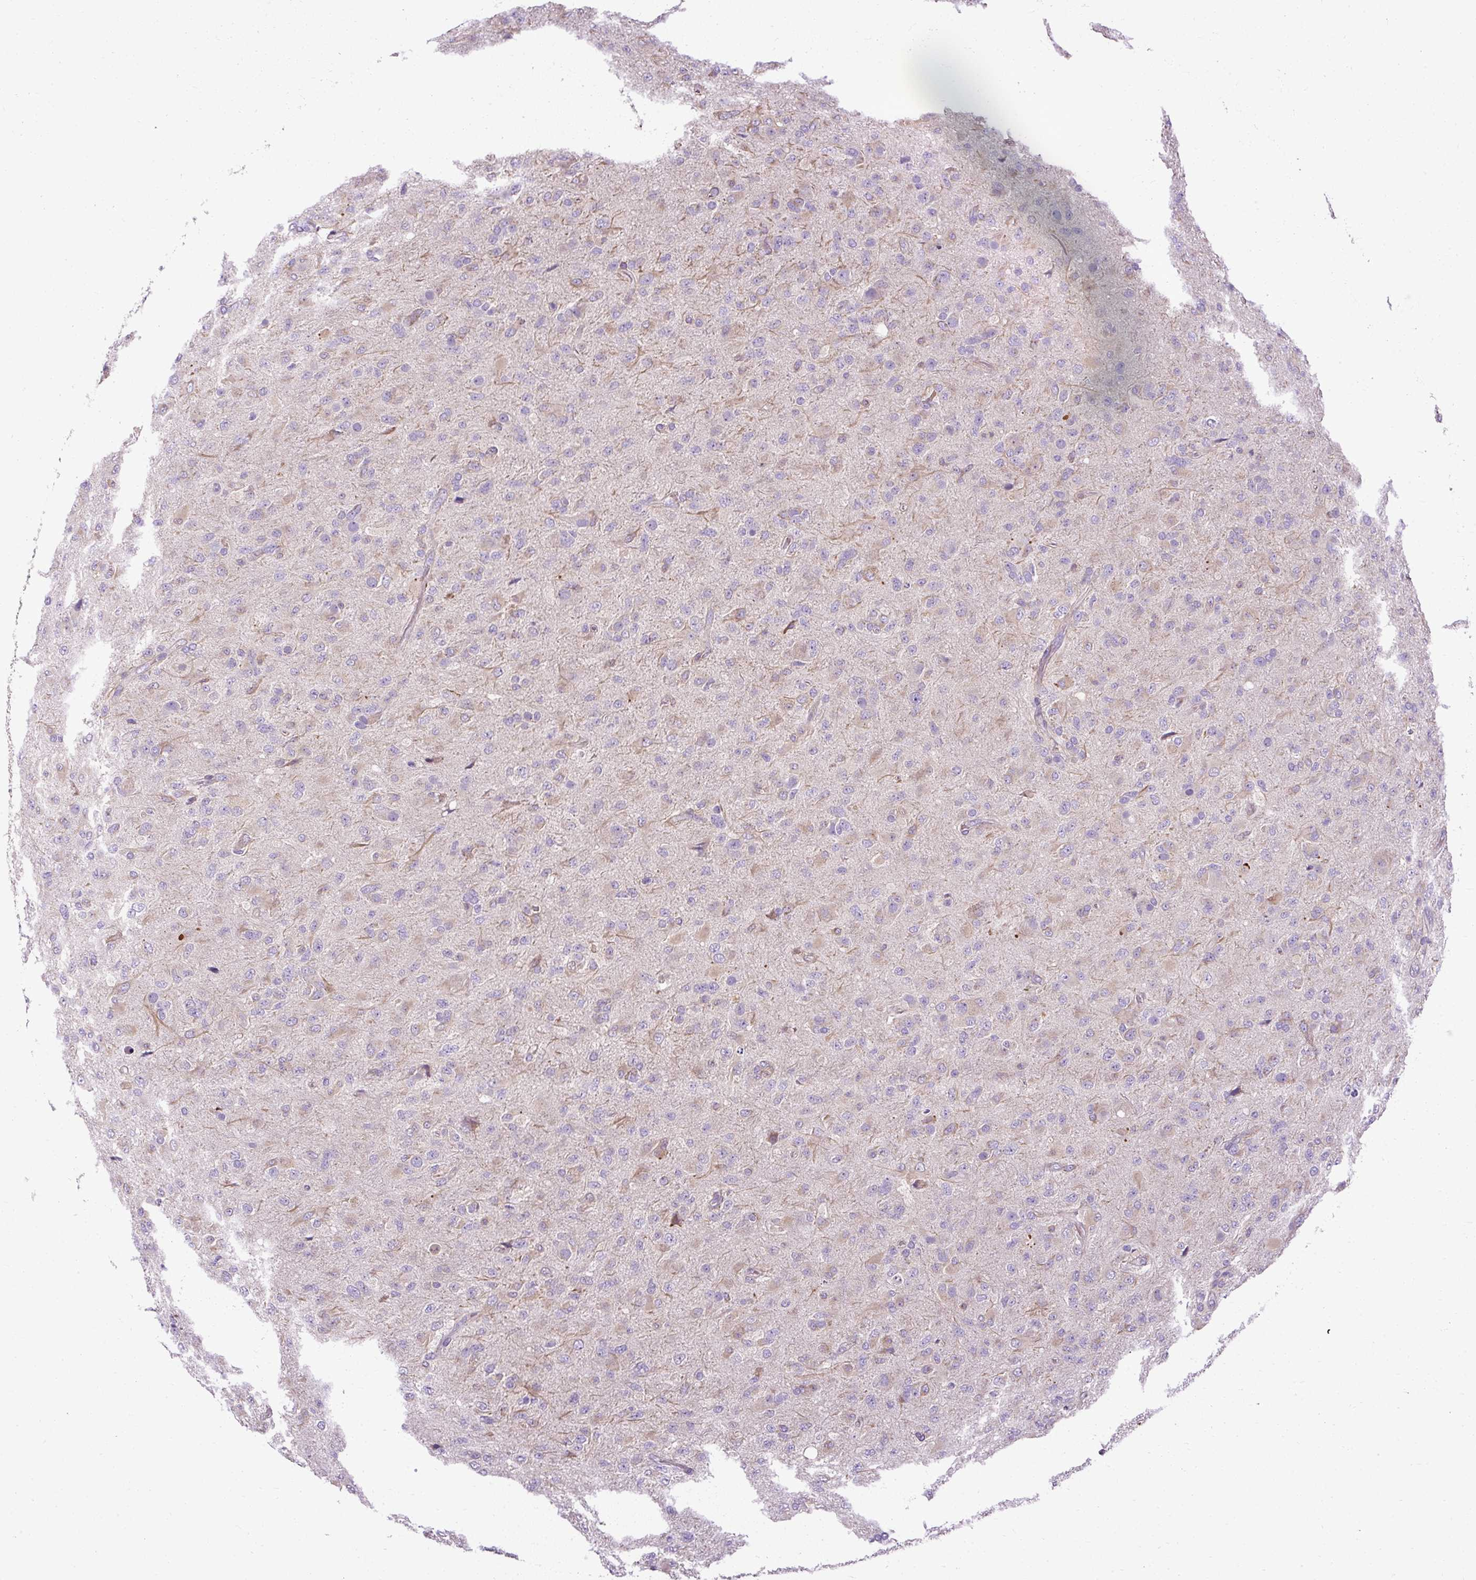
{"staining": {"intensity": "weak", "quantity": "25%-75%", "location": "cytoplasmic/membranous"}, "tissue": "glioma", "cell_type": "Tumor cells", "image_type": "cancer", "snomed": [{"axis": "morphology", "description": "Glioma, malignant, Low grade"}, {"axis": "topography", "description": "Brain"}], "caption": "A high-resolution photomicrograph shows IHC staining of malignant glioma (low-grade), which shows weak cytoplasmic/membranous expression in approximately 25%-75% of tumor cells. Nuclei are stained in blue.", "gene": "FAM149A", "patient": {"sex": "male", "age": 65}}